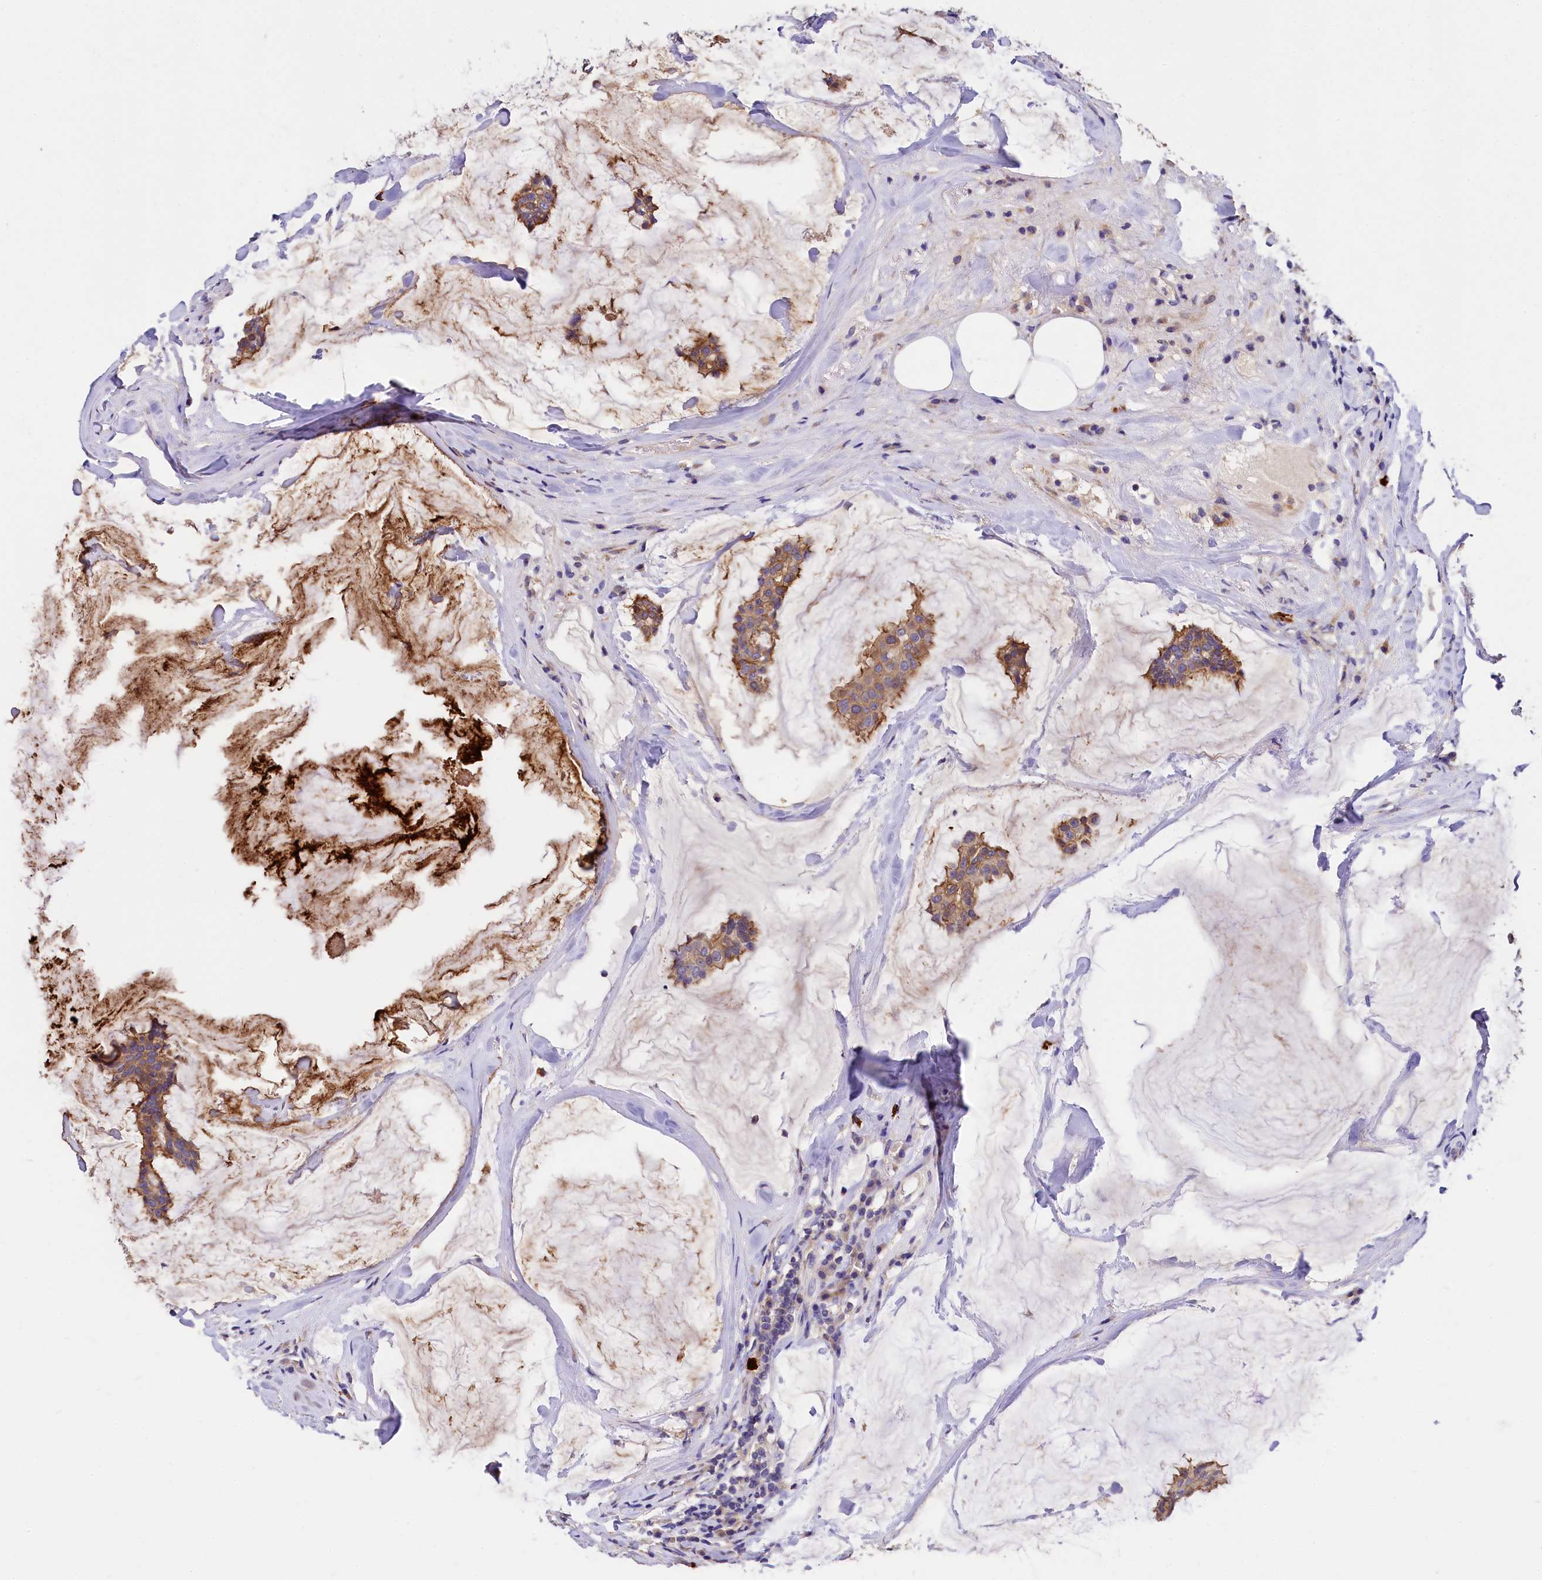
{"staining": {"intensity": "moderate", "quantity": ">75%", "location": "cytoplasmic/membranous"}, "tissue": "breast cancer", "cell_type": "Tumor cells", "image_type": "cancer", "snomed": [{"axis": "morphology", "description": "Duct carcinoma"}, {"axis": "topography", "description": "Breast"}], "caption": "This photomicrograph displays immunohistochemistry staining of human intraductal carcinoma (breast), with medium moderate cytoplasmic/membranous staining in approximately >75% of tumor cells.", "gene": "EPS8L2", "patient": {"sex": "female", "age": 93}}